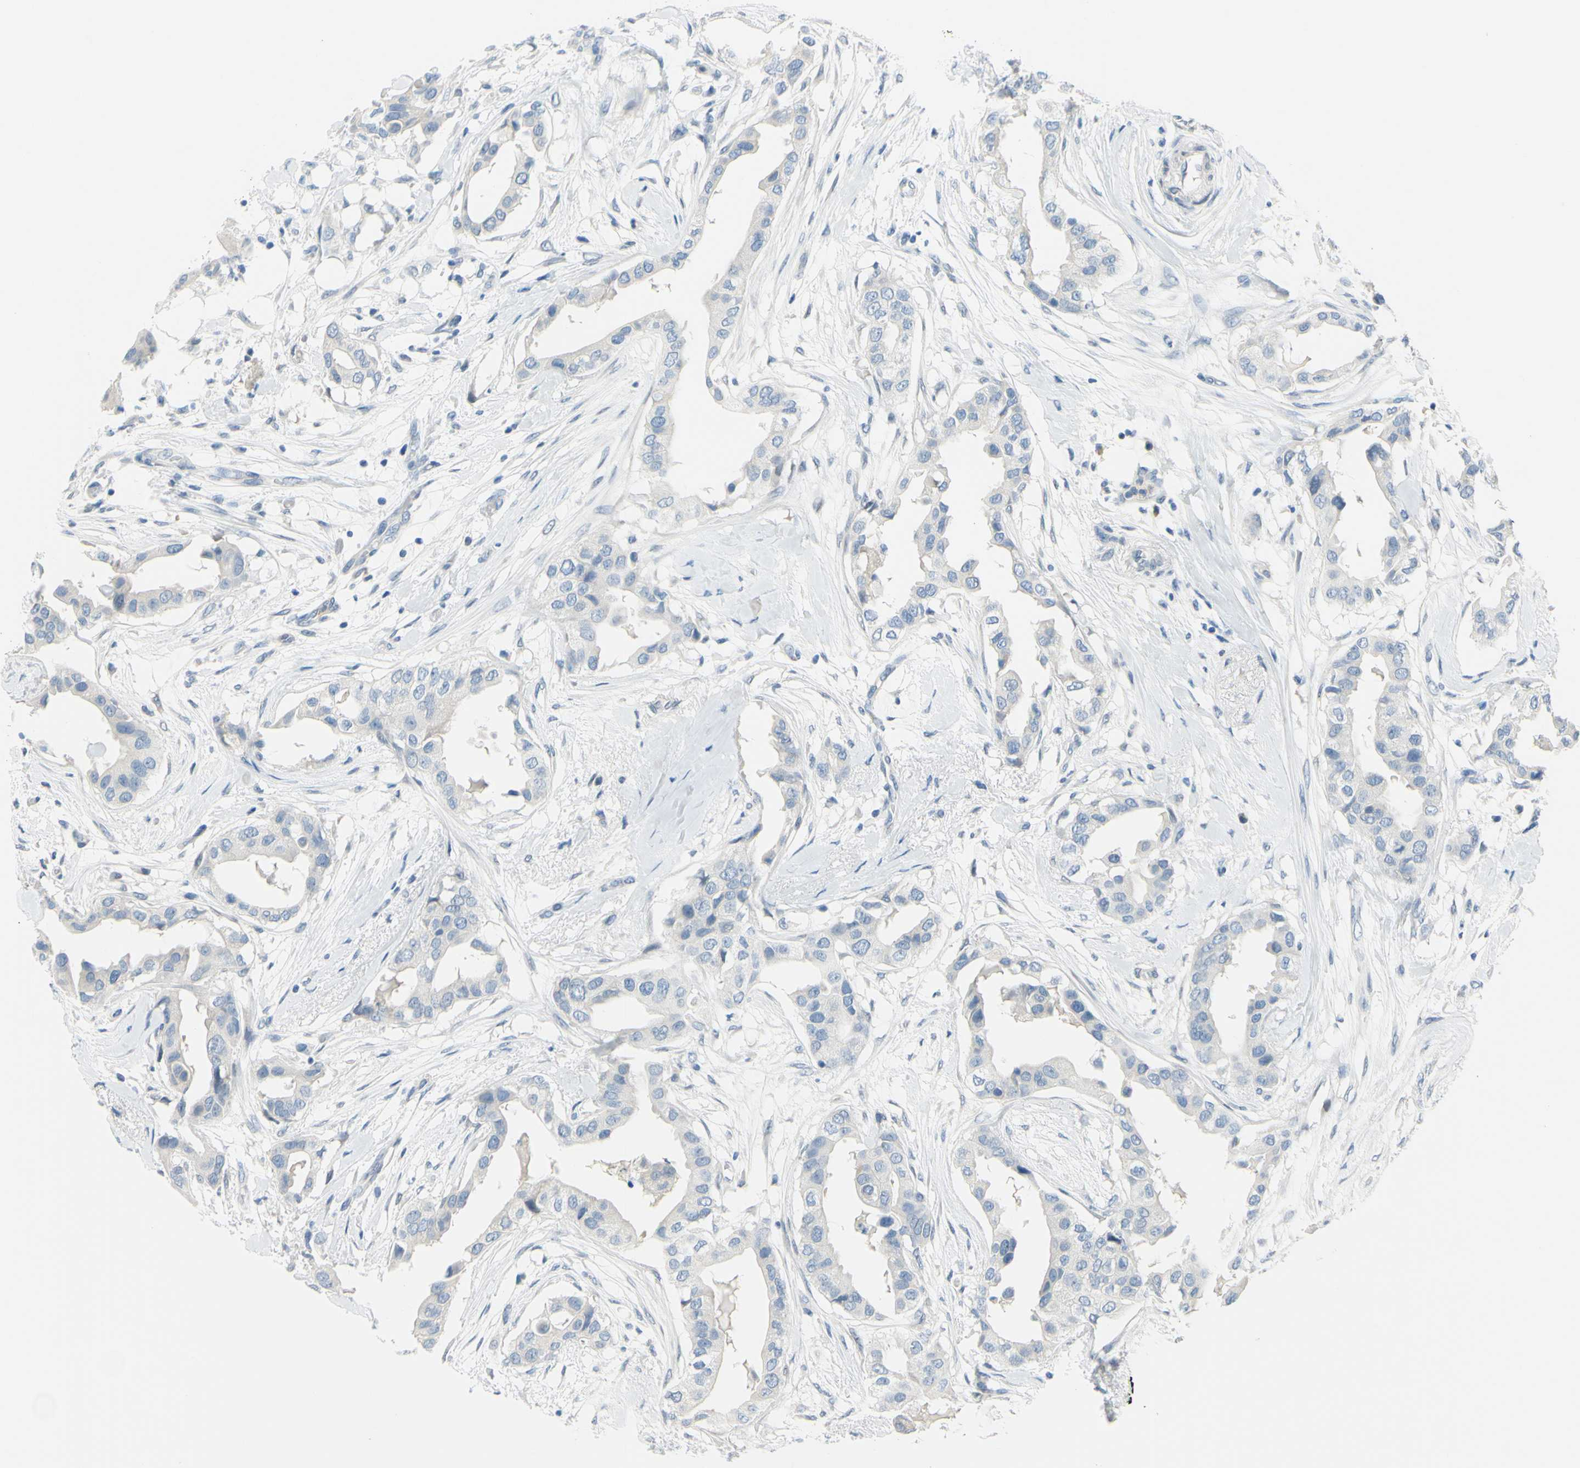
{"staining": {"intensity": "negative", "quantity": "none", "location": "none"}, "tissue": "breast cancer", "cell_type": "Tumor cells", "image_type": "cancer", "snomed": [{"axis": "morphology", "description": "Duct carcinoma"}, {"axis": "topography", "description": "Breast"}], "caption": "Protein analysis of infiltrating ductal carcinoma (breast) displays no significant positivity in tumor cells.", "gene": "DCT", "patient": {"sex": "female", "age": 40}}